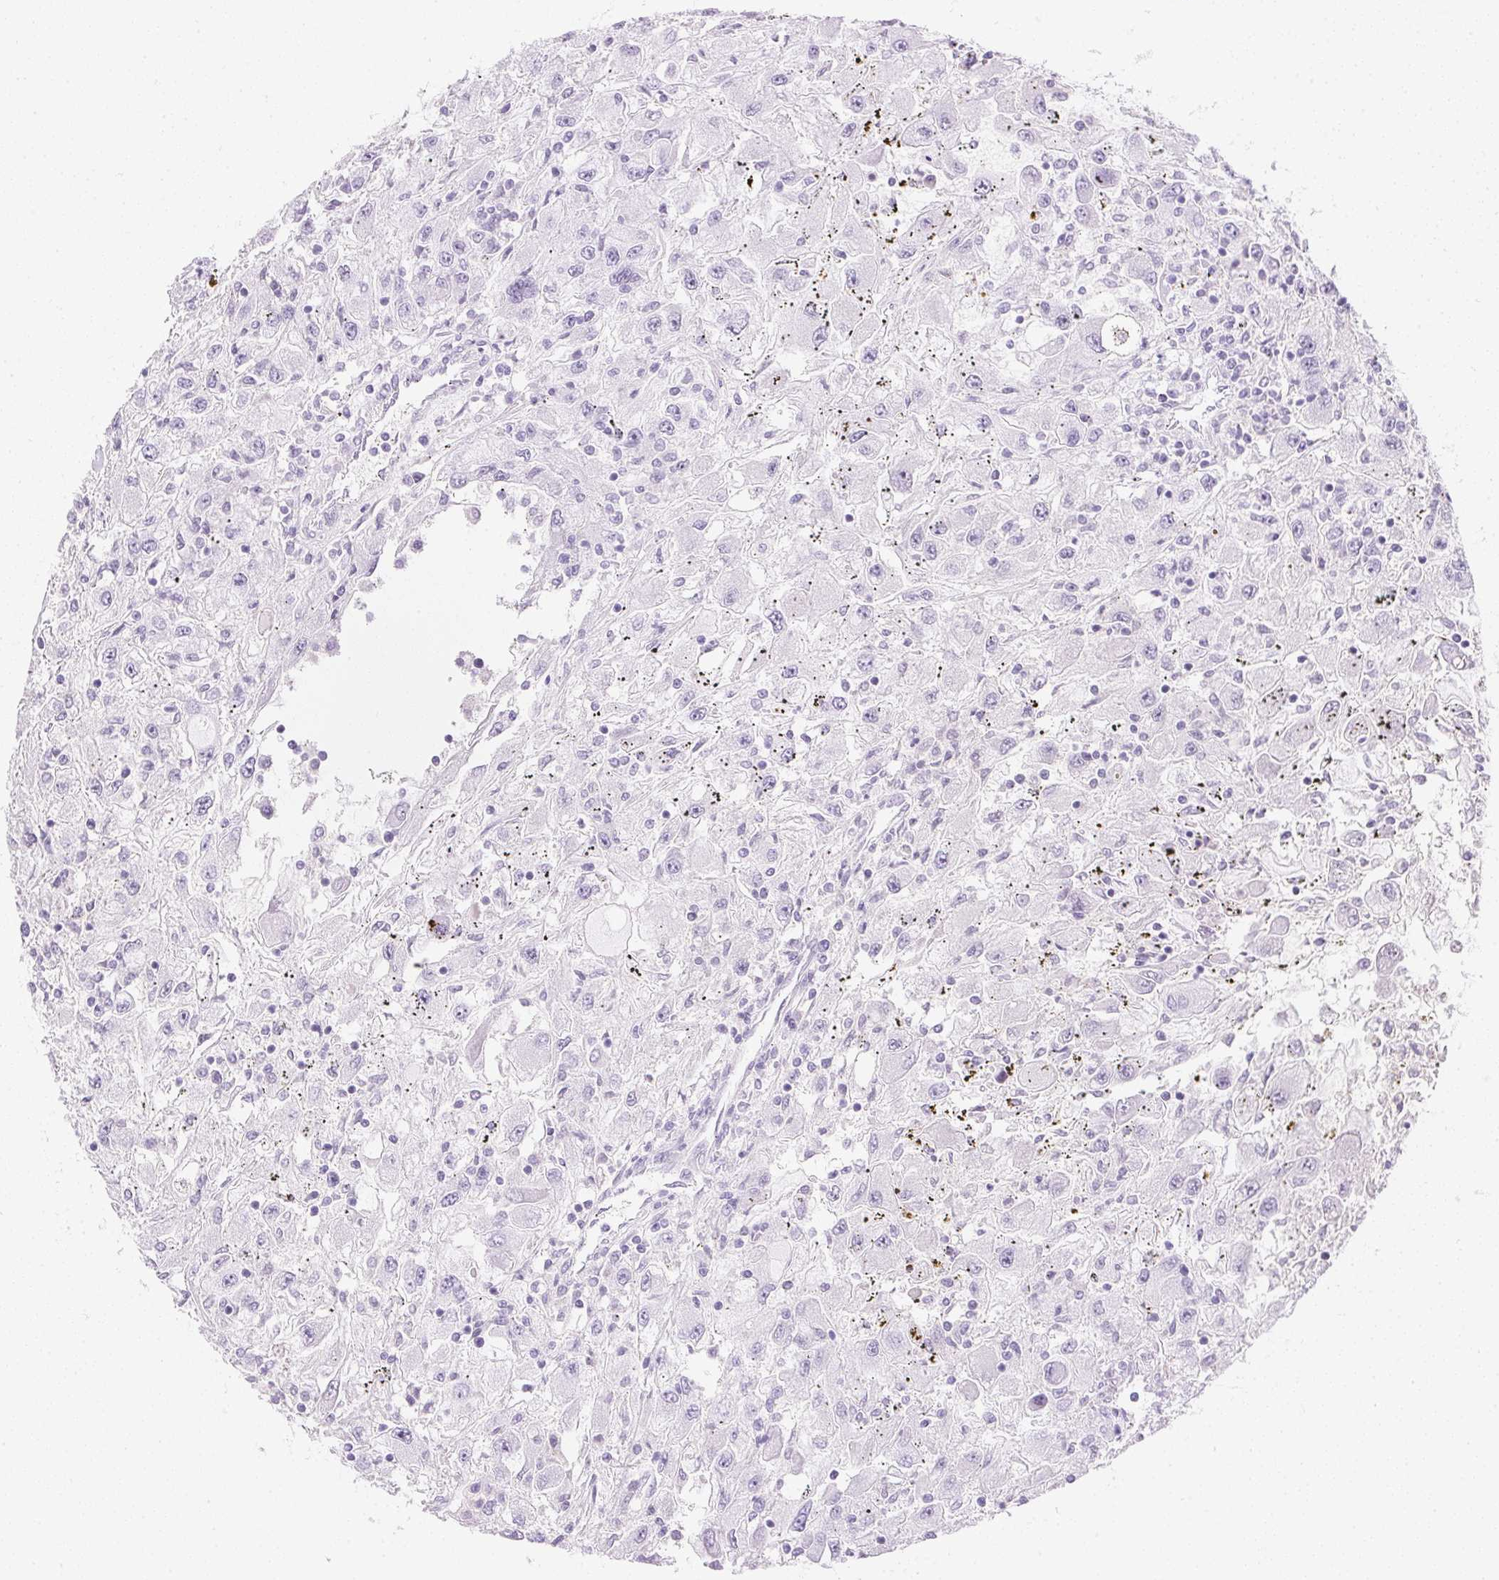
{"staining": {"intensity": "negative", "quantity": "none", "location": "none"}, "tissue": "renal cancer", "cell_type": "Tumor cells", "image_type": "cancer", "snomed": [{"axis": "morphology", "description": "Adenocarcinoma, NOS"}, {"axis": "topography", "description": "Kidney"}], "caption": "Tumor cells show no significant protein staining in adenocarcinoma (renal).", "gene": "ATP6V1G3", "patient": {"sex": "female", "age": 67}}